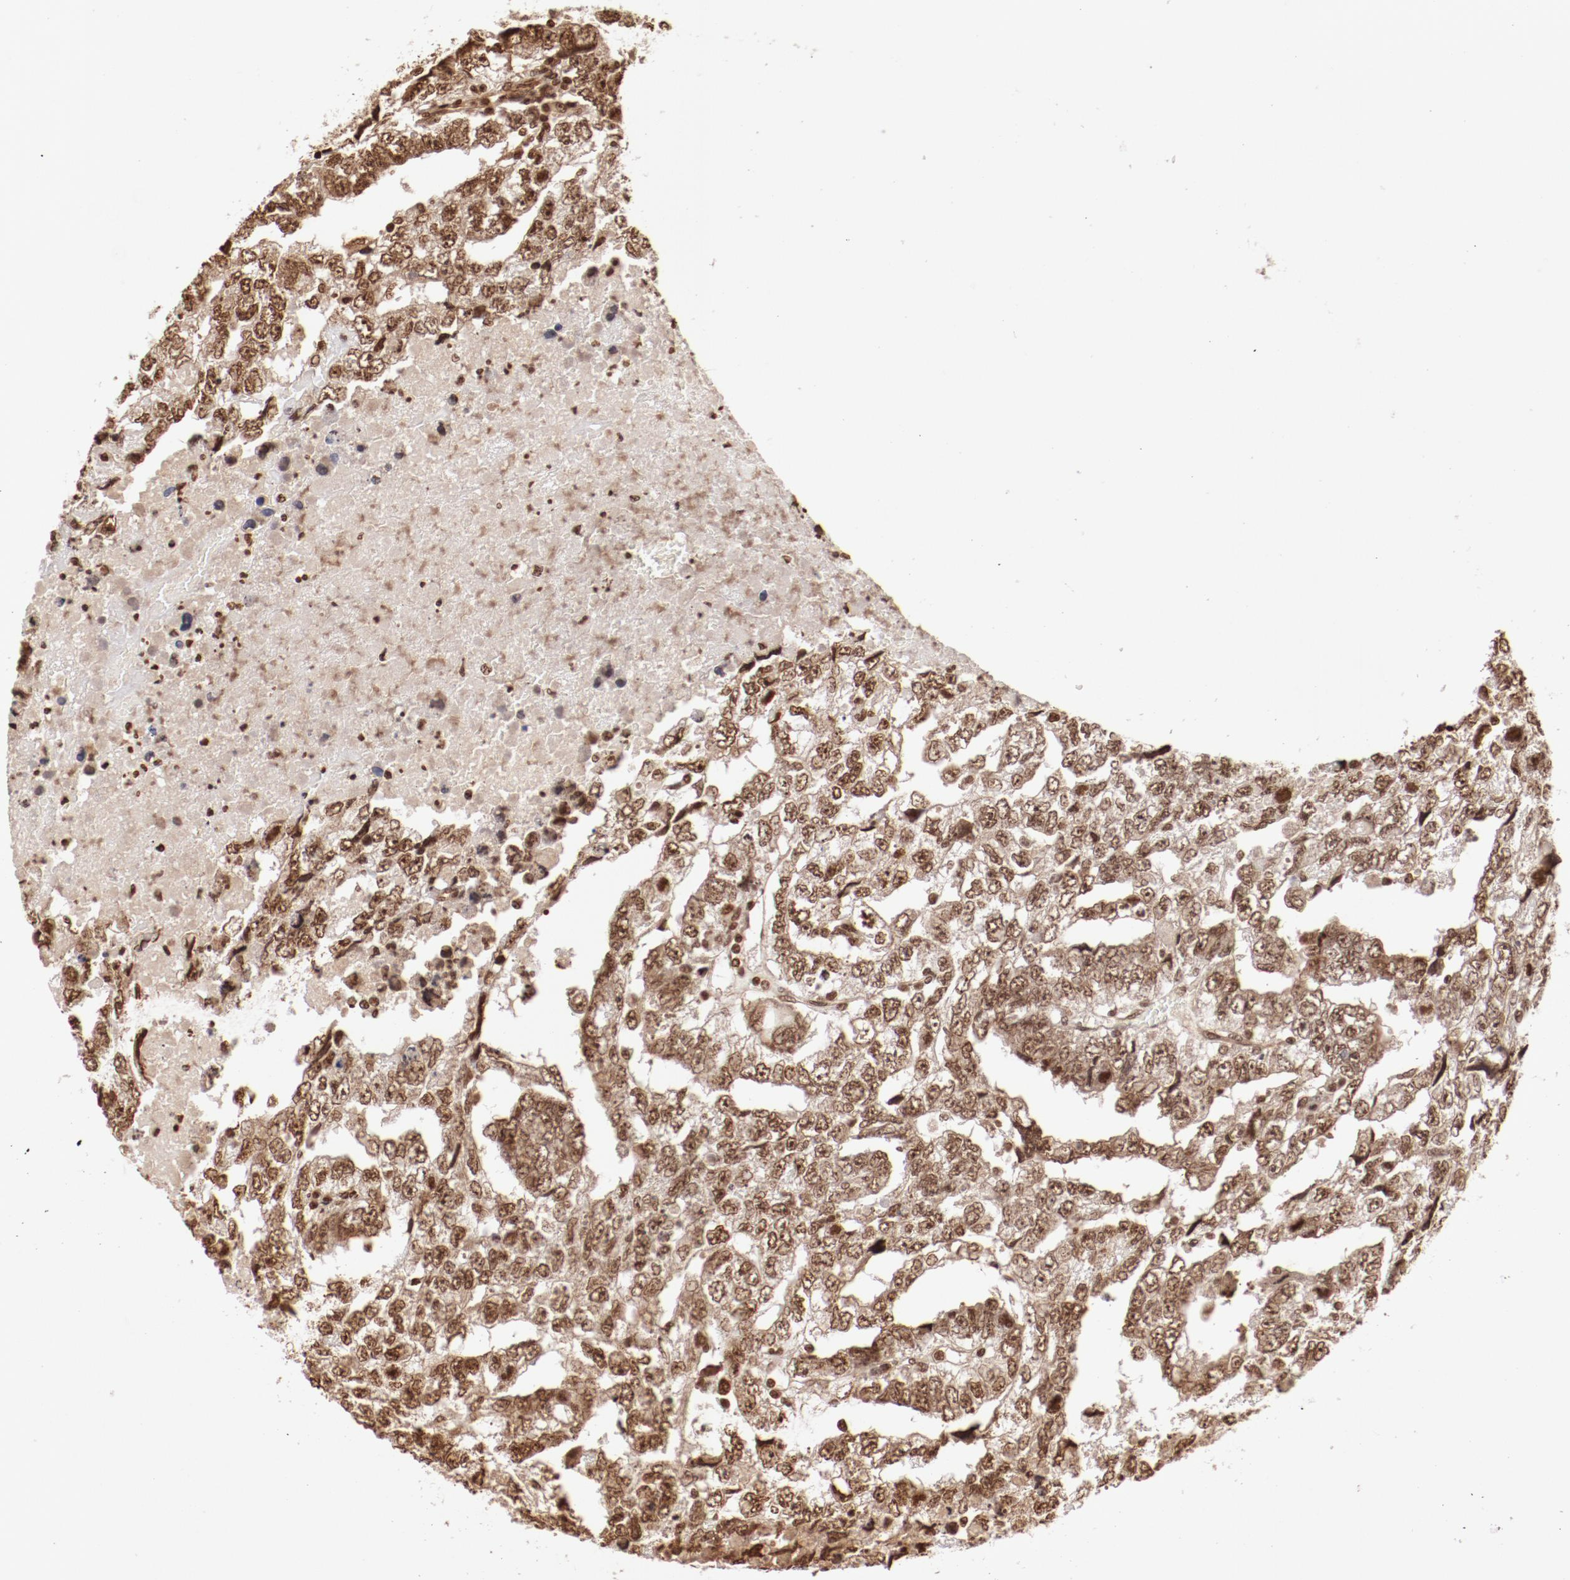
{"staining": {"intensity": "moderate", "quantity": ">75%", "location": "nuclear"}, "tissue": "testis cancer", "cell_type": "Tumor cells", "image_type": "cancer", "snomed": [{"axis": "morphology", "description": "Carcinoma, Embryonal, NOS"}, {"axis": "topography", "description": "Testis"}], "caption": "The micrograph reveals immunohistochemical staining of testis embryonal carcinoma. There is moderate nuclear positivity is appreciated in approximately >75% of tumor cells. (Brightfield microscopy of DAB IHC at high magnification).", "gene": "ABL2", "patient": {"sex": "male", "age": 36}}